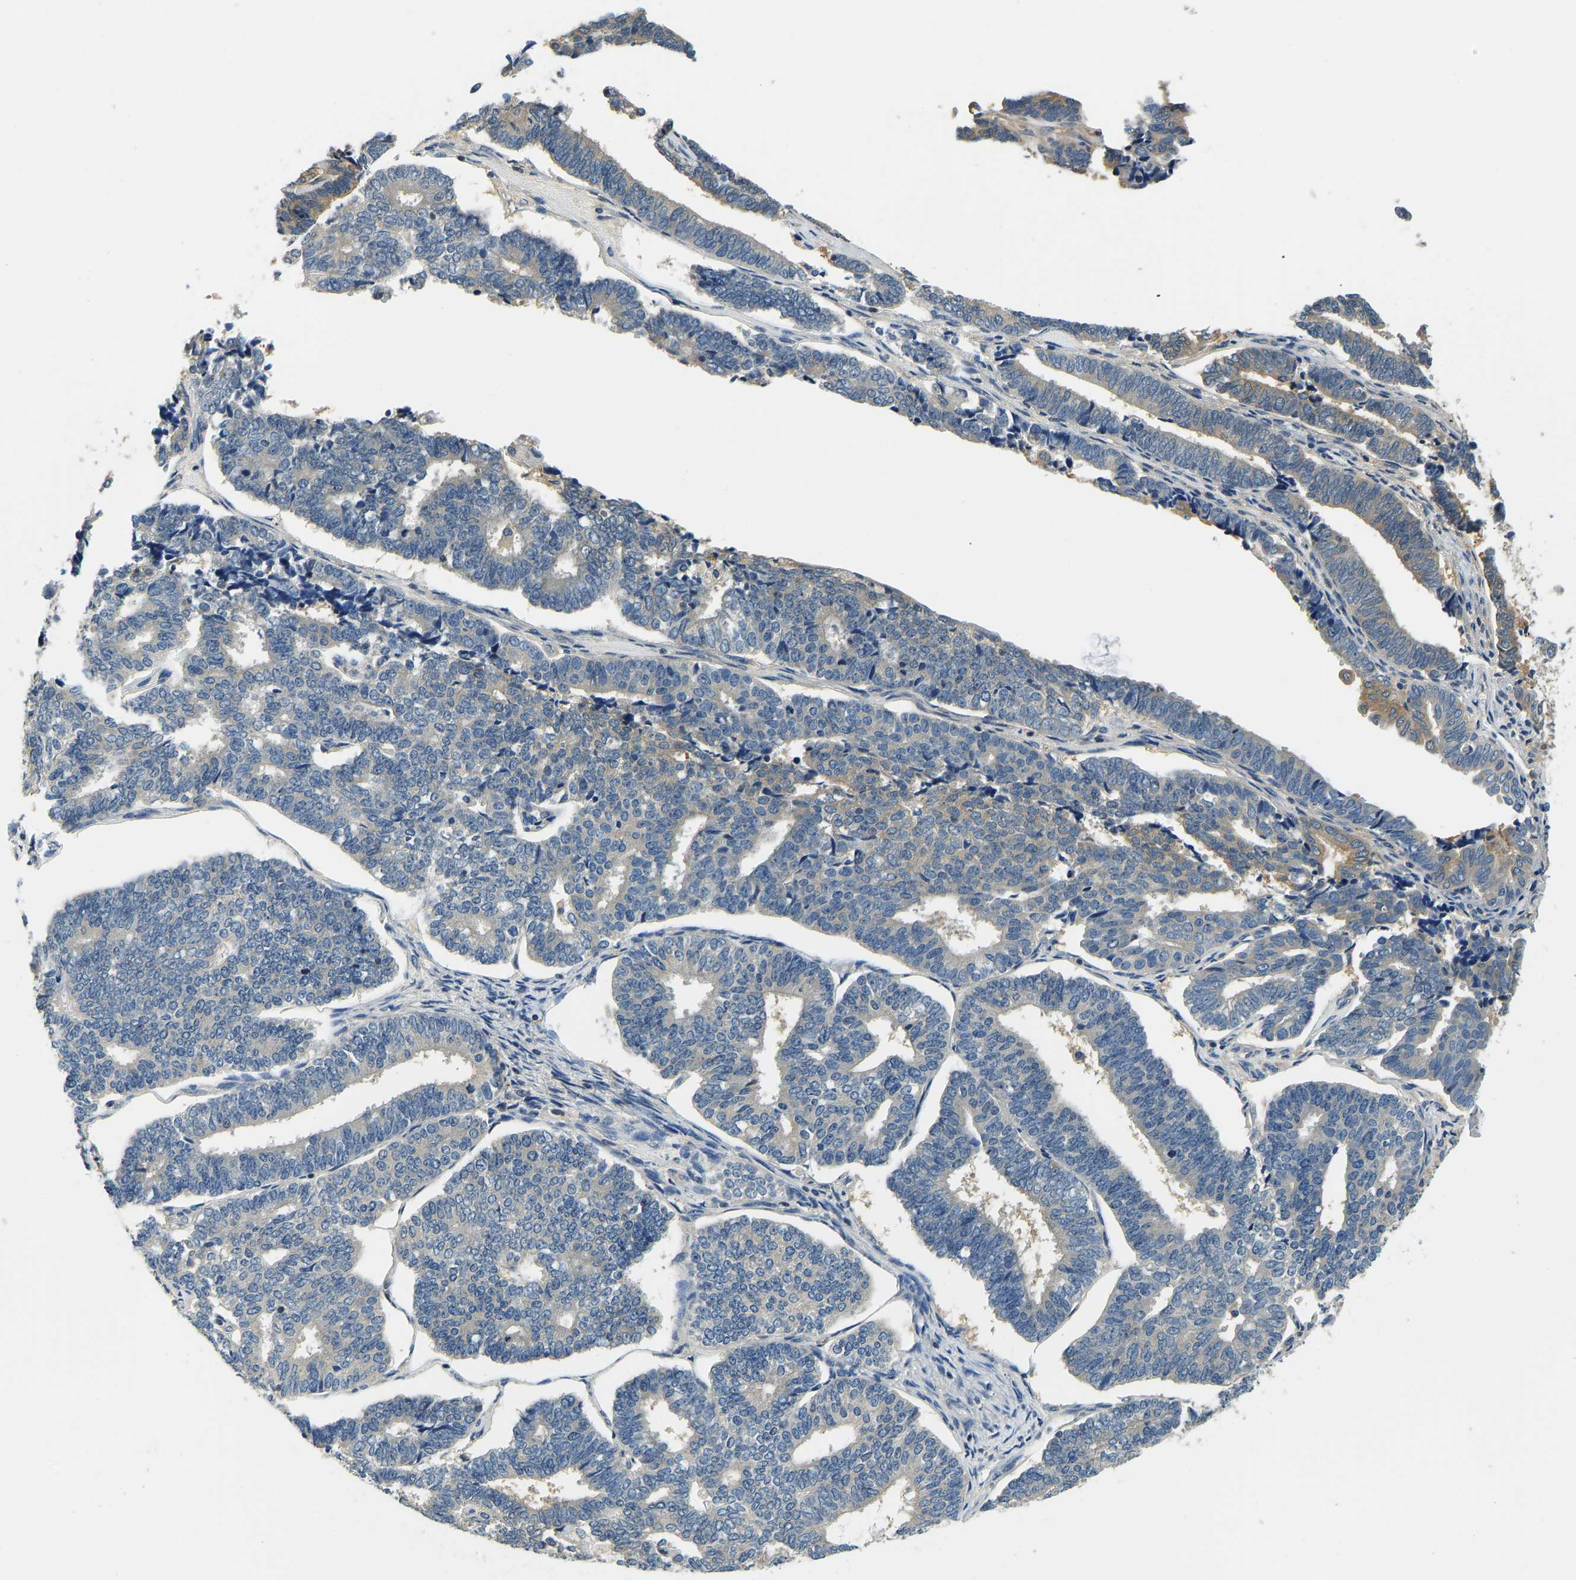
{"staining": {"intensity": "moderate", "quantity": "<25%", "location": "cytoplasmic/membranous"}, "tissue": "endometrial cancer", "cell_type": "Tumor cells", "image_type": "cancer", "snomed": [{"axis": "morphology", "description": "Adenocarcinoma, NOS"}, {"axis": "topography", "description": "Endometrium"}], "caption": "An immunohistochemistry photomicrograph of neoplastic tissue is shown. Protein staining in brown highlights moderate cytoplasmic/membranous positivity in endometrial cancer within tumor cells. The staining is performed using DAB (3,3'-diaminobenzidine) brown chromogen to label protein expression. The nuclei are counter-stained blue using hematoxylin.", "gene": "RESF1", "patient": {"sex": "female", "age": 70}}